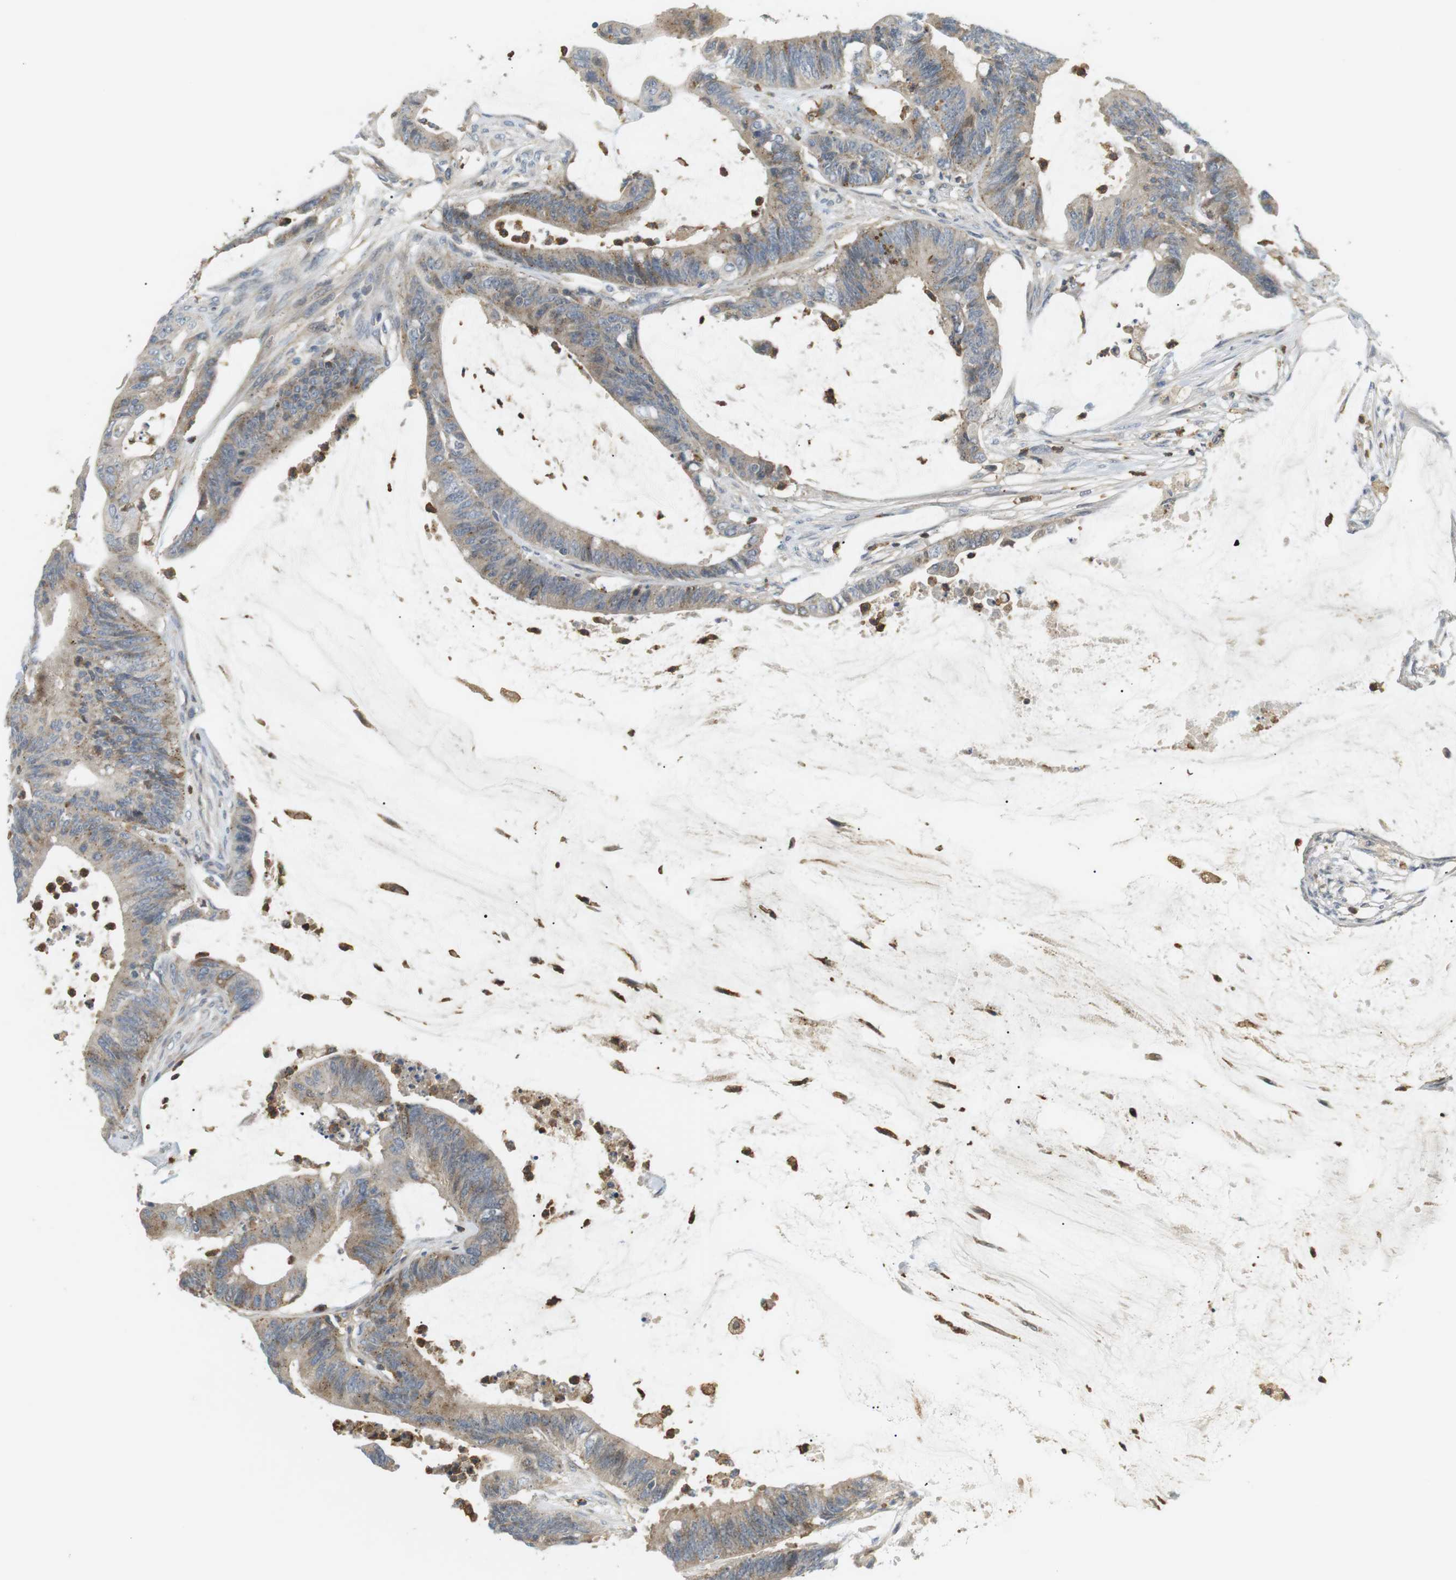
{"staining": {"intensity": "weak", "quantity": ">75%", "location": "cytoplasmic/membranous"}, "tissue": "colorectal cancer", "cell_type": "Tumor cells", "image_type": "cancer", "snomed": [{"axis": "morphology", "description": "Adenocarcinoma, NOS"}, {"axis": "topography", "description": "Rectum"}], "caption": "Tumor cells show low levels of weak cytoplasmic/membranous expression in about >75% of cells in colorectal cancer.", "gene": "P2RY1", "patient": {"sex": "female", "age": 66}}